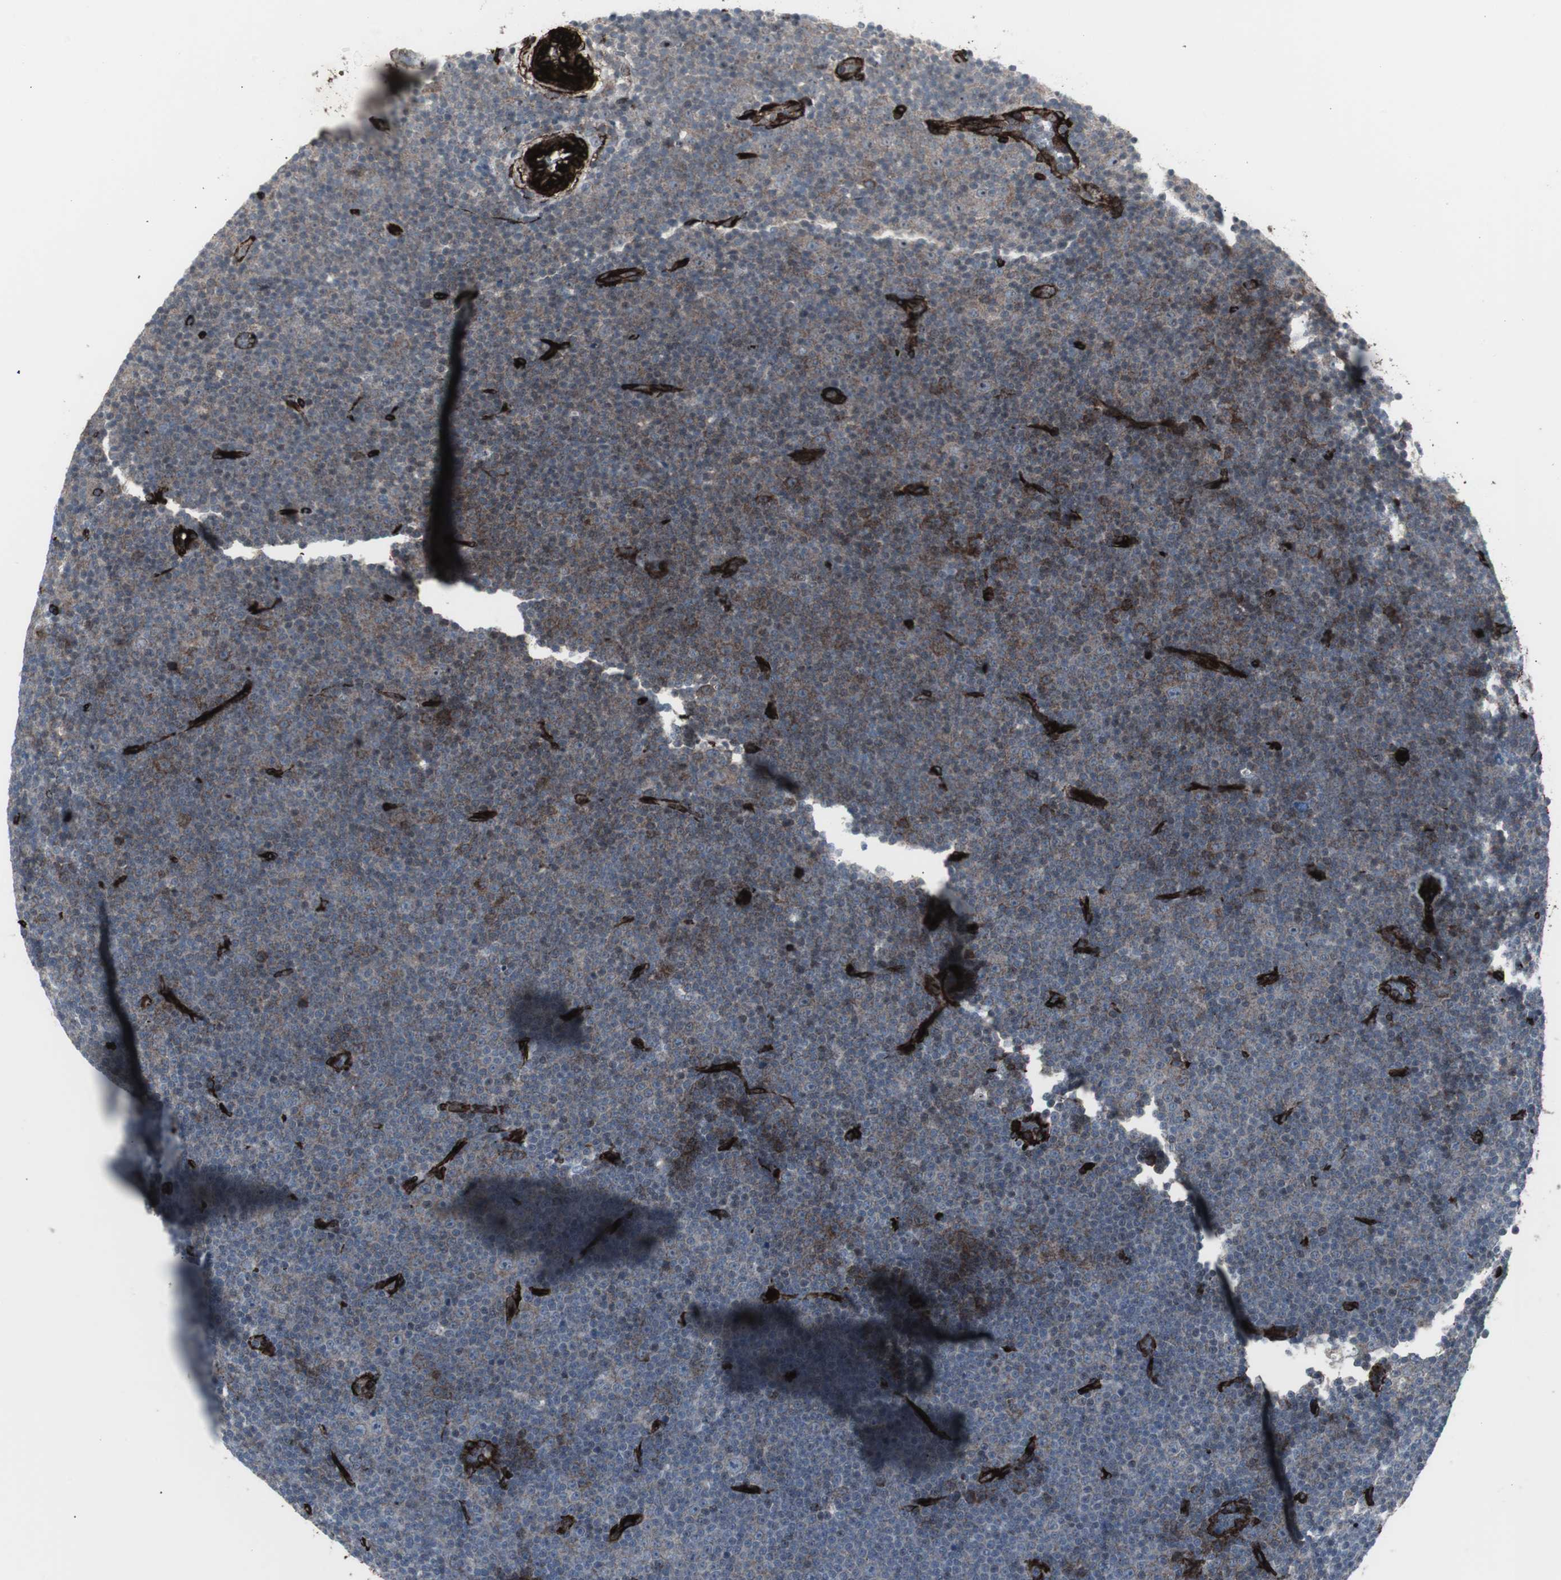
{"staining": {"intensity": "weak", "quantity": "<25%", "location": "cytoplasmic/membranous"}, "tissue": "lymphoma", "cell_type": "Tumor cells", "image_type": "cancer", "snomed": [{"axis": "morphology", "description": "Malignant lymphoma, non-Hodgkin's type, Low grade"}, {"axis": "topography", "description": "Lymph node"}], "caption": "IHC micrograph of neoplastic tissue: human low-grade malignant lymphoma, non-Hodgkin's type stained with DAB demonstrates no significant protein expression in tumor cells.", "gene": "PDGFA", "patient": {"sex": "female", "age": 67}}